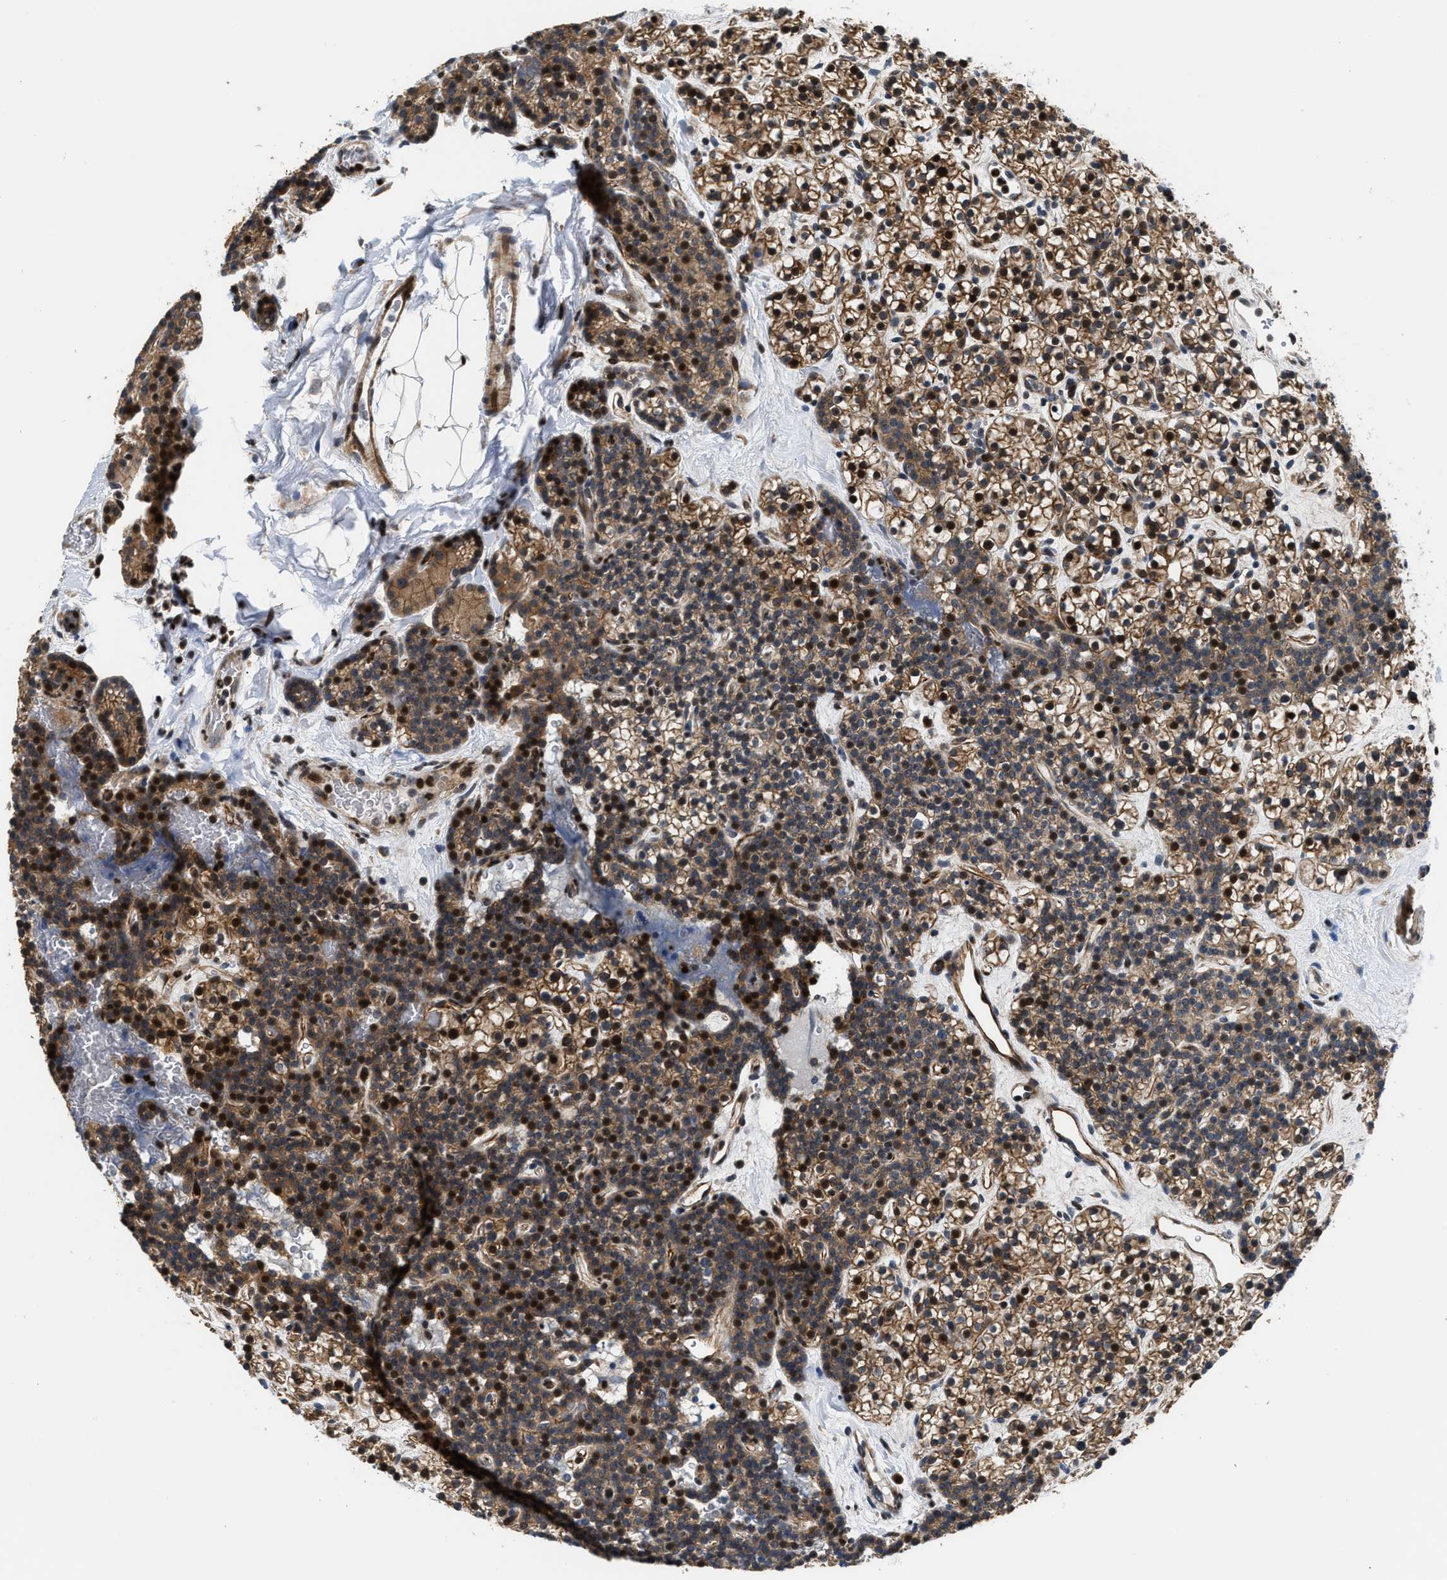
{"staining": {"intensity": "strong", "quantity": "25%-75%", "location": "cytoplasmic/membranous,nuclear"}, "tissue": "parathyroid gland", "cell_type": "Glandular cells", "image_type": "normal", "snomed": [{"axis": "morphology", "description": "Normal tissue, NOS"}, {"axis": "morphology", "description": "Adenoma, NOS"}, {"axis": "topography", "description": "Parathyroid gland"}], "caption": "Parathyroid gland stained with a brown dye reveals strong cytoplasmic/membranous,nuclear positive positivity in approximately 25%-75% of glandular cells.", "gene": "ALDH3A2", "patient": {"sex": "female", "age": 54}}